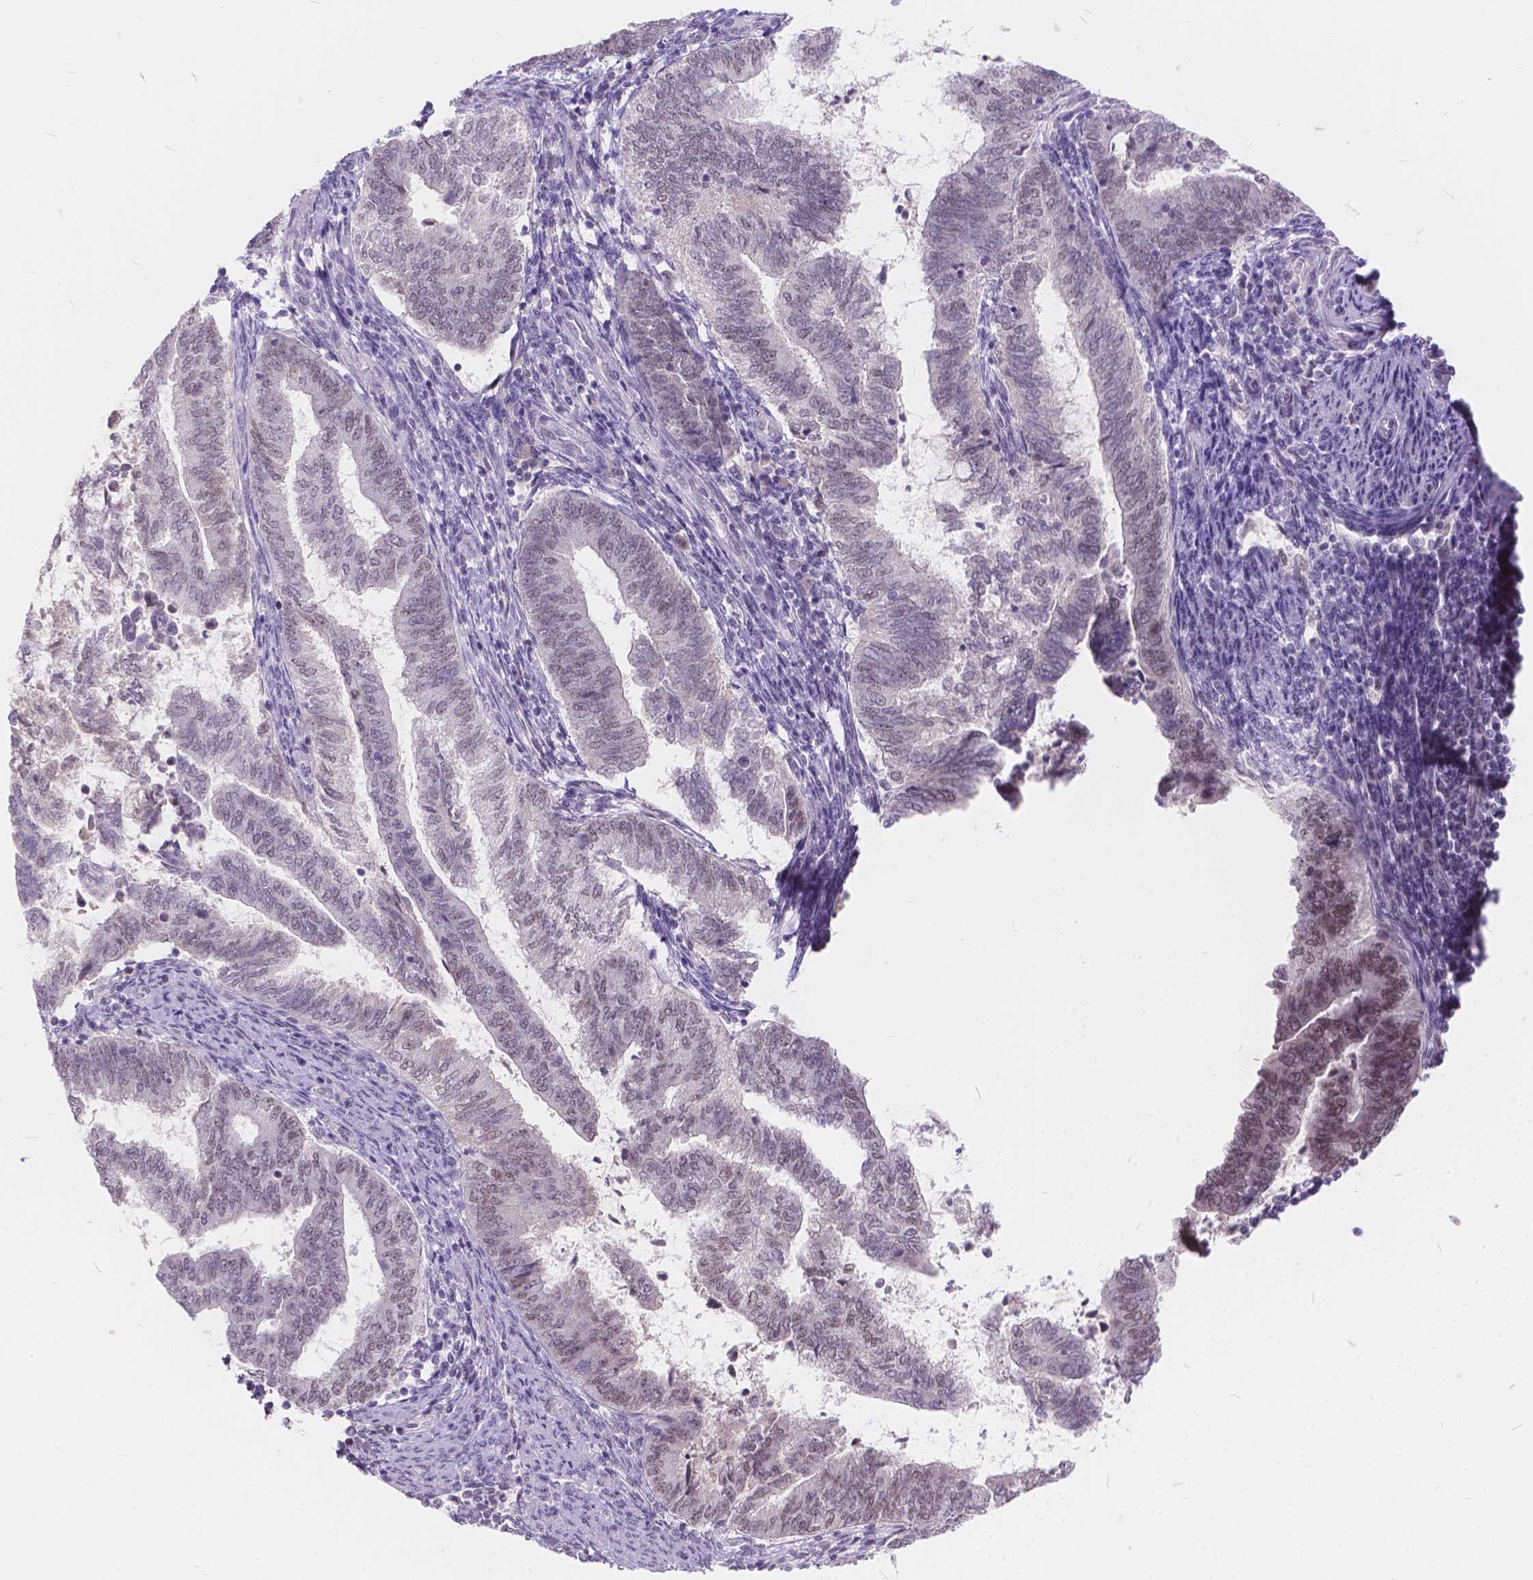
{"staining": {"intensity": "negative", "quantity": "none", "location": "none"}, "tissue": "endometrial cancer", "cell_type": "Tumor cells", "image_type": "cancer", "snomed": [{"axis": "morphology", "description": "Adenocarcinoma, NOS"}, {"axis": "topography", "description": "Endometrium"}], "caption": "Photomicrograph shows no protein positivity in tumor cells of adenocarcinoma (endometrial) tissue. (DAB (3,3'-diaminobenzidine) IHC, high magnification).", "gene": "FAM53A", "patient": {"sex": "female", "age": 65}}